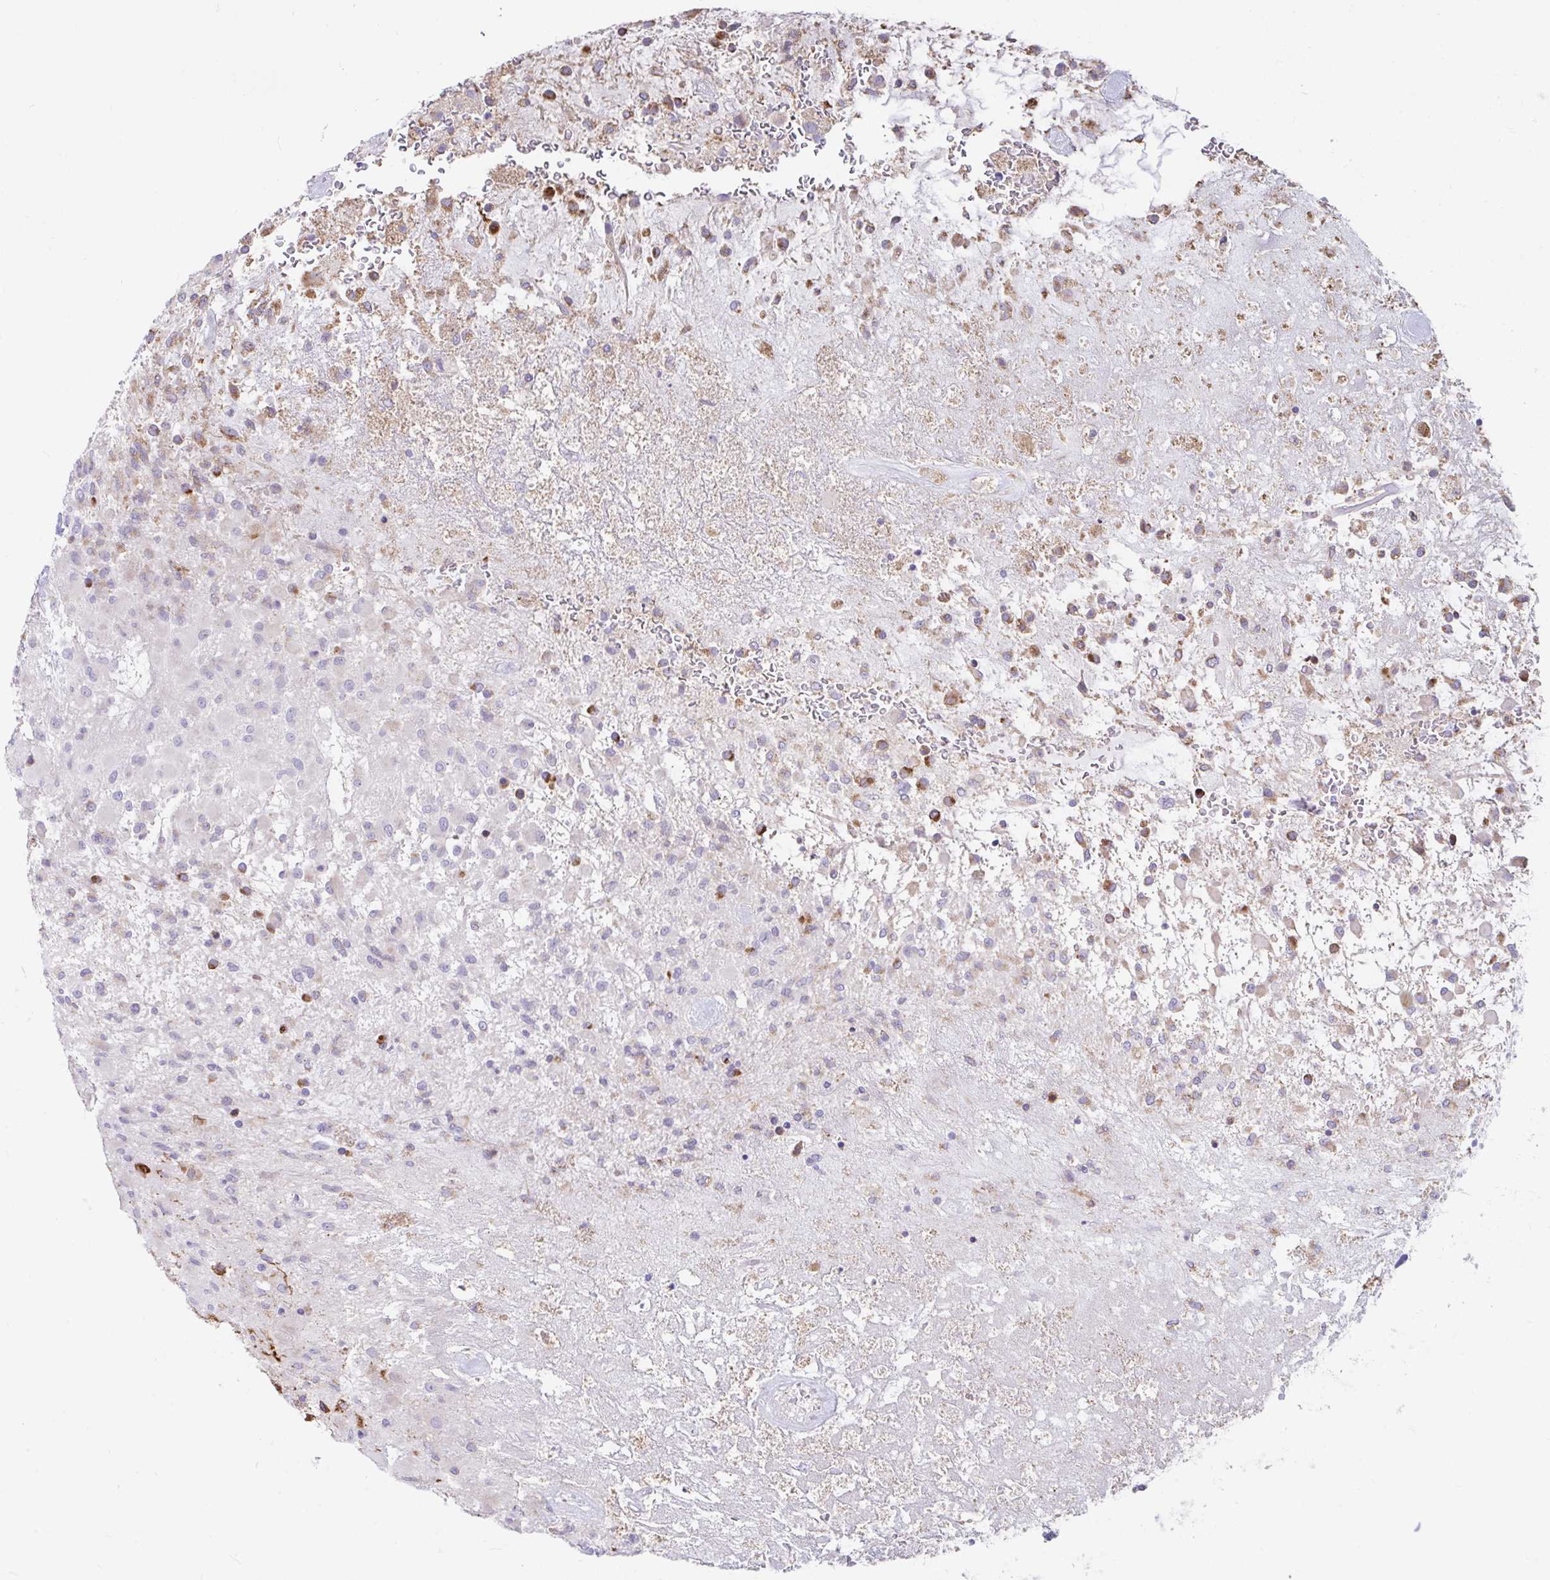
{"staining": {"intensity": "moderate", "quantity": "25%-75%", "location": "cytoplasmic/membranous"}, "tissue": "glioma", "cell_type": "Tumor cells", "image_type": "cancer", "snomed": [{"axis": "morphology", "description": "Glioma, malignant, High grade"}, {"axis": "topography", "description": "Brain"}], "caption": "Immunohistochemical staining of human high-grade glioma (malignant) displays moderate cytoplasmic/membranous protein expression in approximately 25%-75% of tumor cells. Nuclei are stained in blue.", "gene": "CCSAP", "patient": {"sex": "female", "age": 67}}